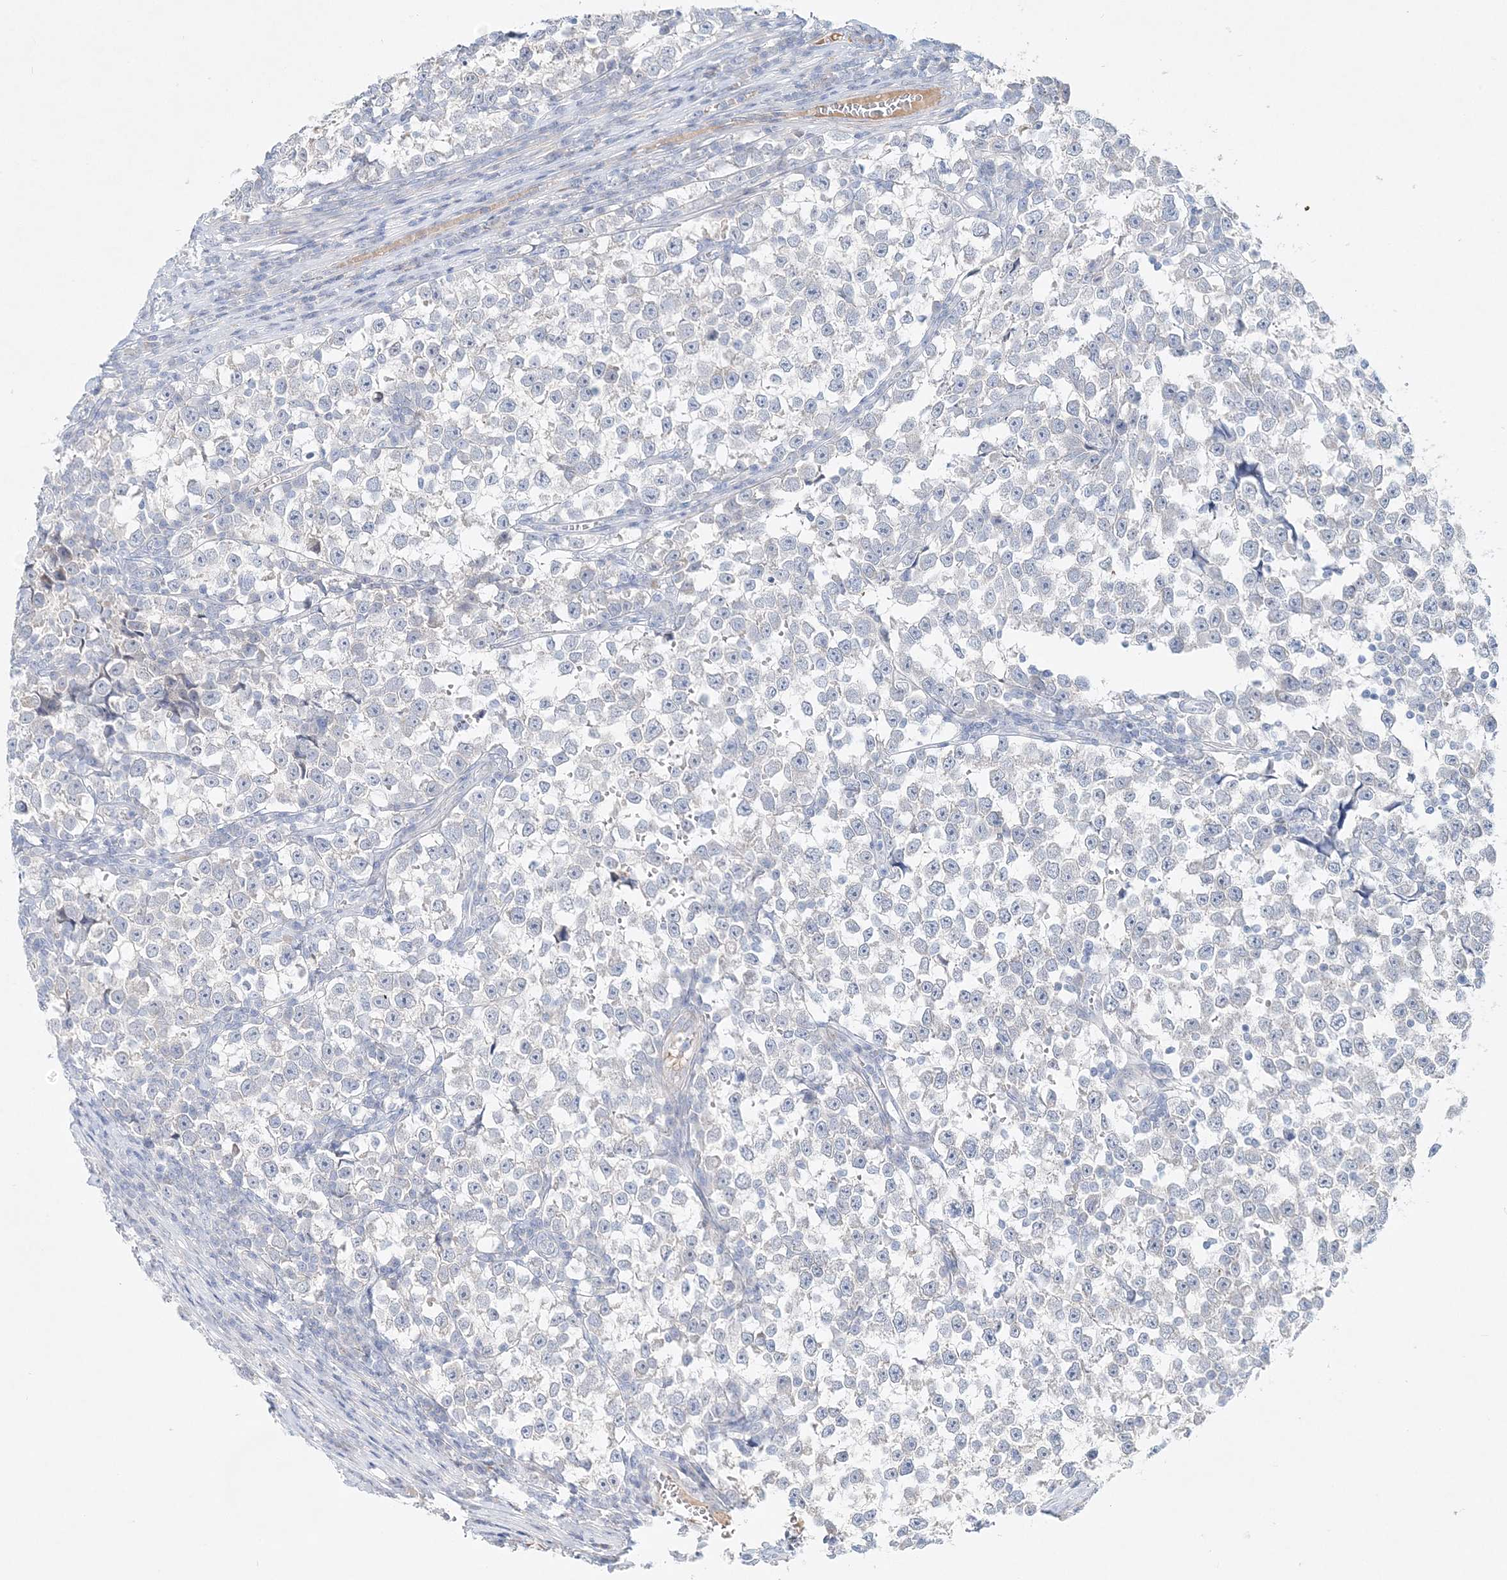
{"staining": {"intensity": "negative", "quantity": "none", "location": "none"}, "tissue": "testis cancer", "cell_type": "Tumor cells", "image_type": "cancer", "snomed": [{"axis": "morphology", "description": "Normal tissue, NOS"}, {"axis": "morphology", "description": "Seminoma, NOS"}, {"axis": "topography", "description": "Testis"}], "caption": "Micrograph shows no significant protein positivity in tumor cells of testis cancer (seminoma).", "gene": "DNAH5", "patient": {"sex": "male", "age": 43}}